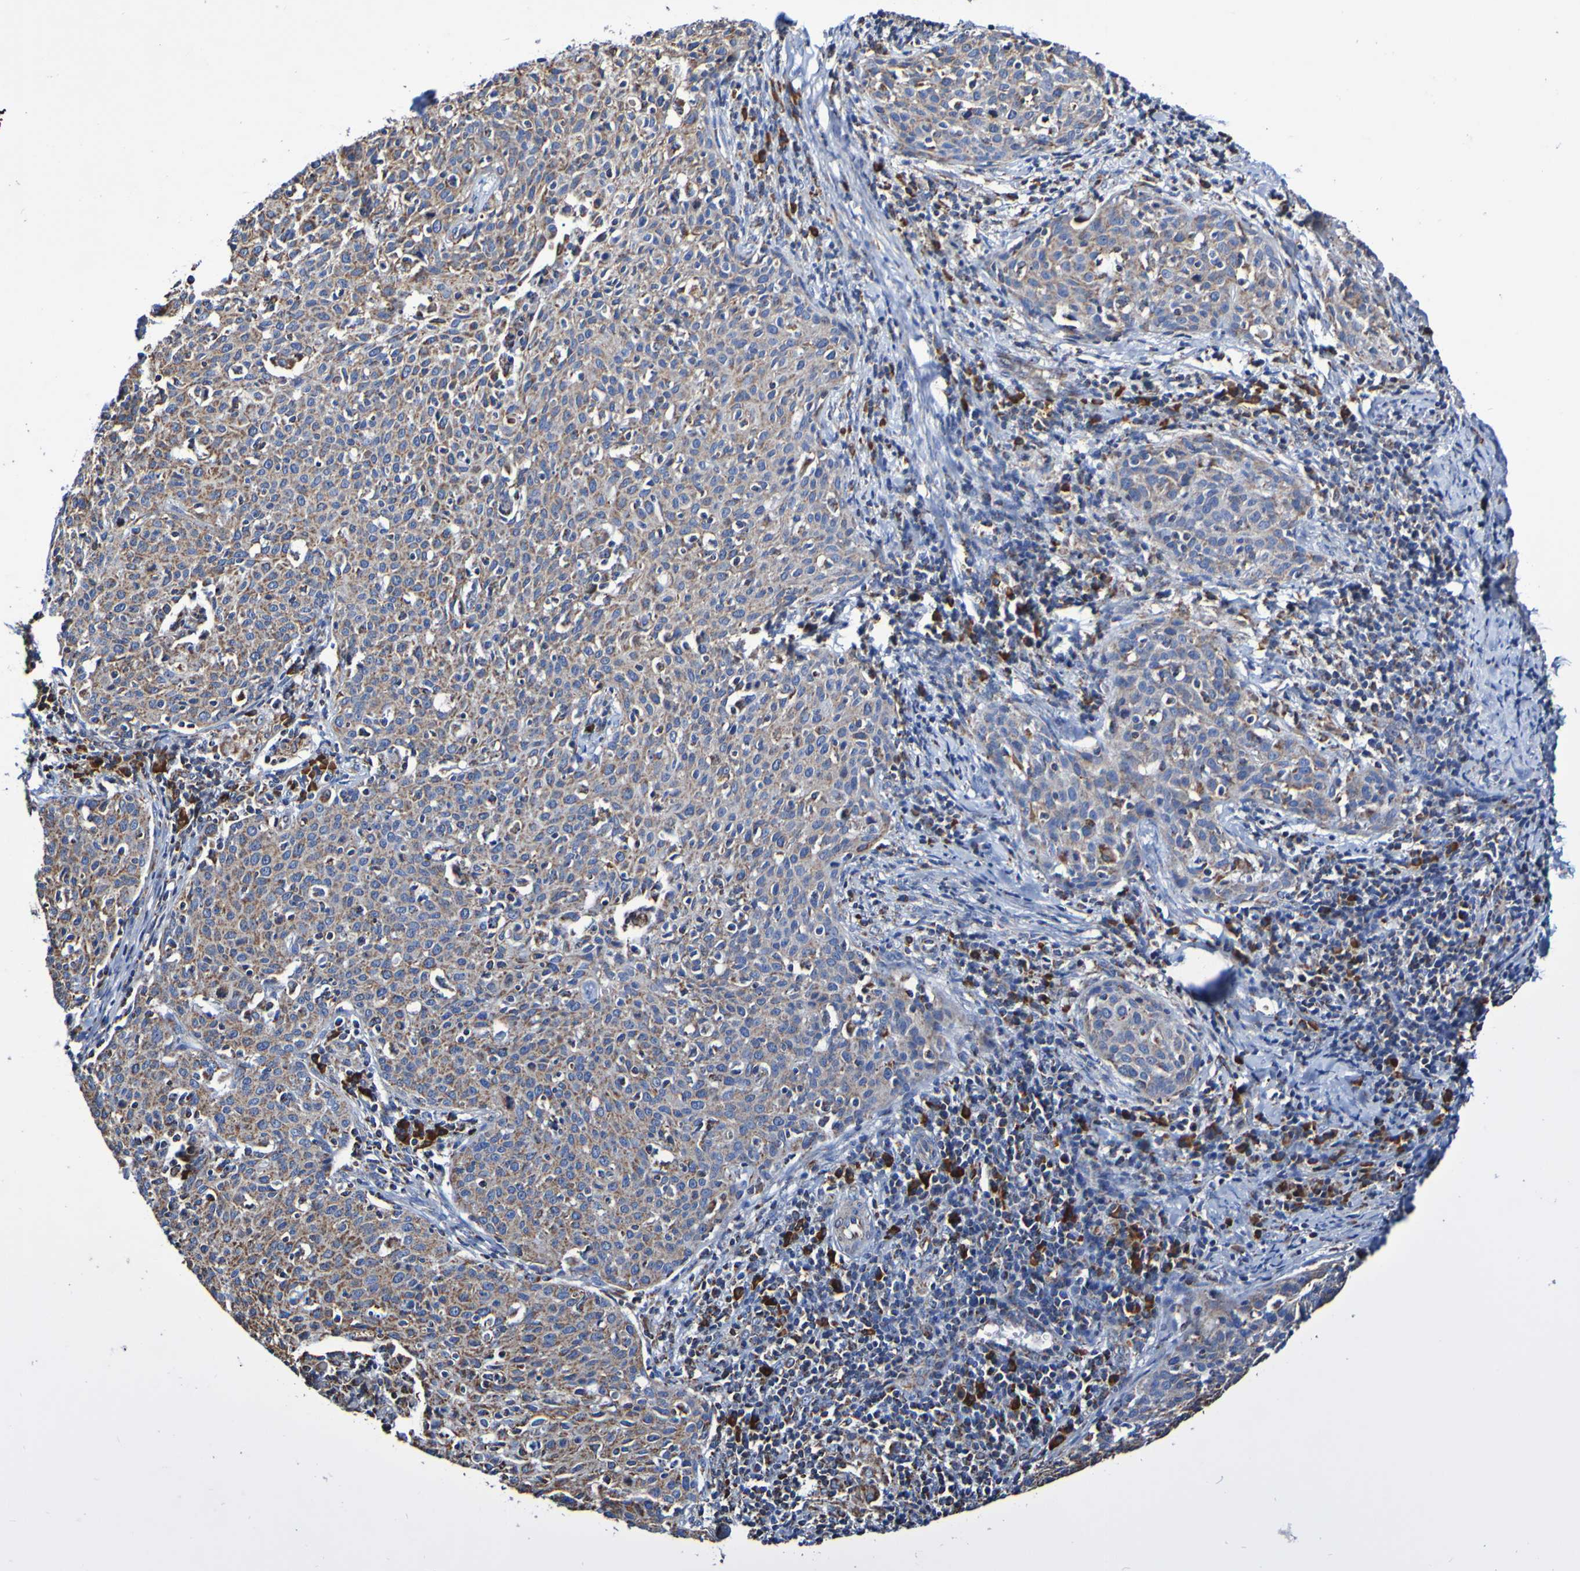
{"staining": {"intensity": "moderate", "quantity": ">75%", "location": "cytoplasmic/membranous"}, "tissue": "cervical cancer", "cell_type": "Tumor cells", "image_type": "cancer", "snomed": [{"axis": "morphology", "description": "Squamous cell carcinoma, NOS"}, {"axis": "topography", "description": "Cervix"}], "caption": "Brown immunohistochemical staining in human squamous cell carcinoma (cervical) displays moderate cytoplasmic/membranous staining in about >75% of tumor cells.", "gene": "IL18R1", "patient": {"sex": "female", "age": 38}}